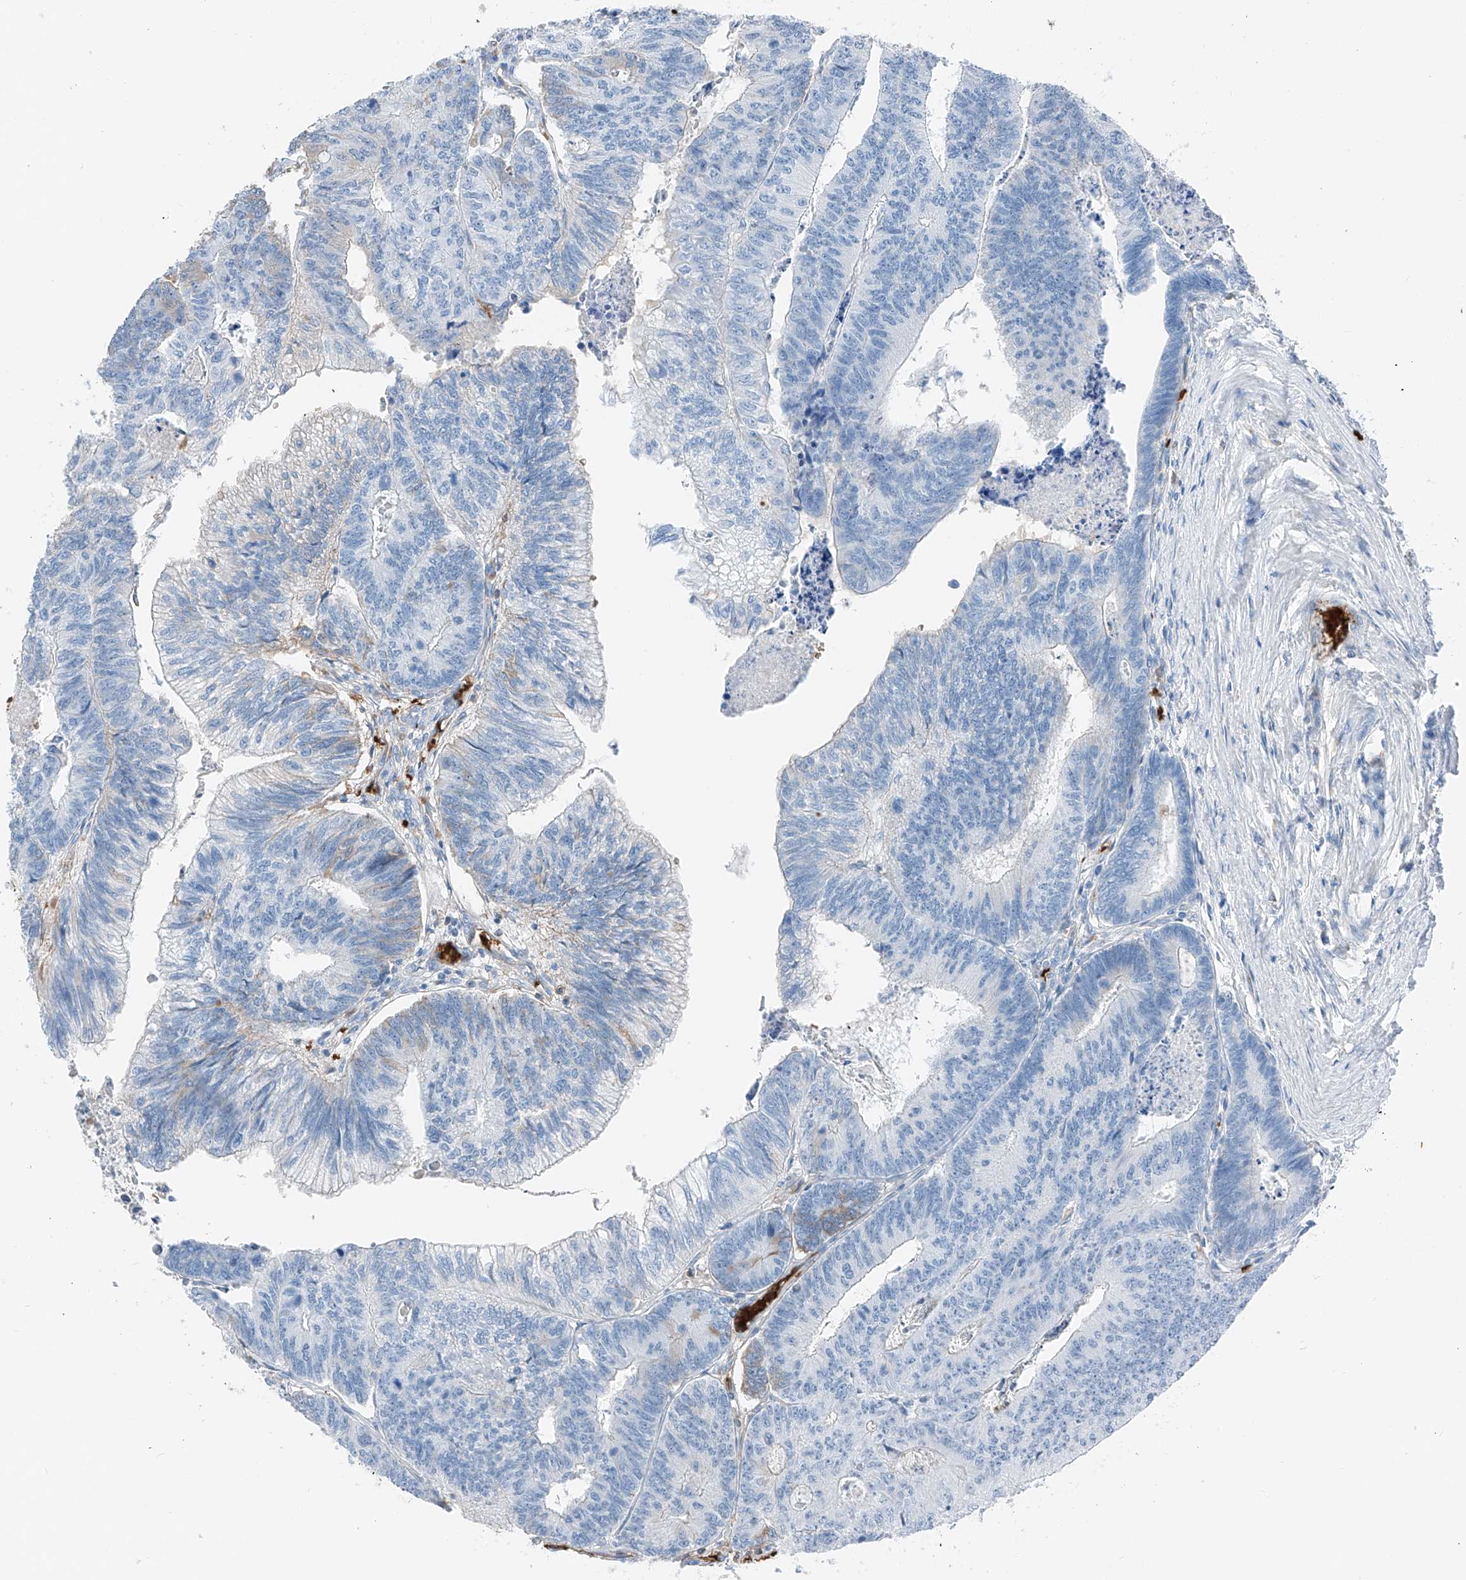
{"staining": {"intensity": "negative", "quantity": "none", "location": "none"}, "tissue": "colorectal cancer", "cell_type": "Tumor cells", "image_type": "cancer", "snomed": [{"axis": "morphology", "description": "Adenocarcinoma, NOS"}, {"axis": "topography", "description": "Colon"}], "caption": "Immunohistochemistry (IHC) image of colorectal cancer stained for a protein (brown), which reveals no staining in tumor cells. (DAB (3,3'-diaminobenzidine) immunohistochemistry, high magnification).", "gene": "PRSS23", "patient": {"sex": "female", "age": 67}}